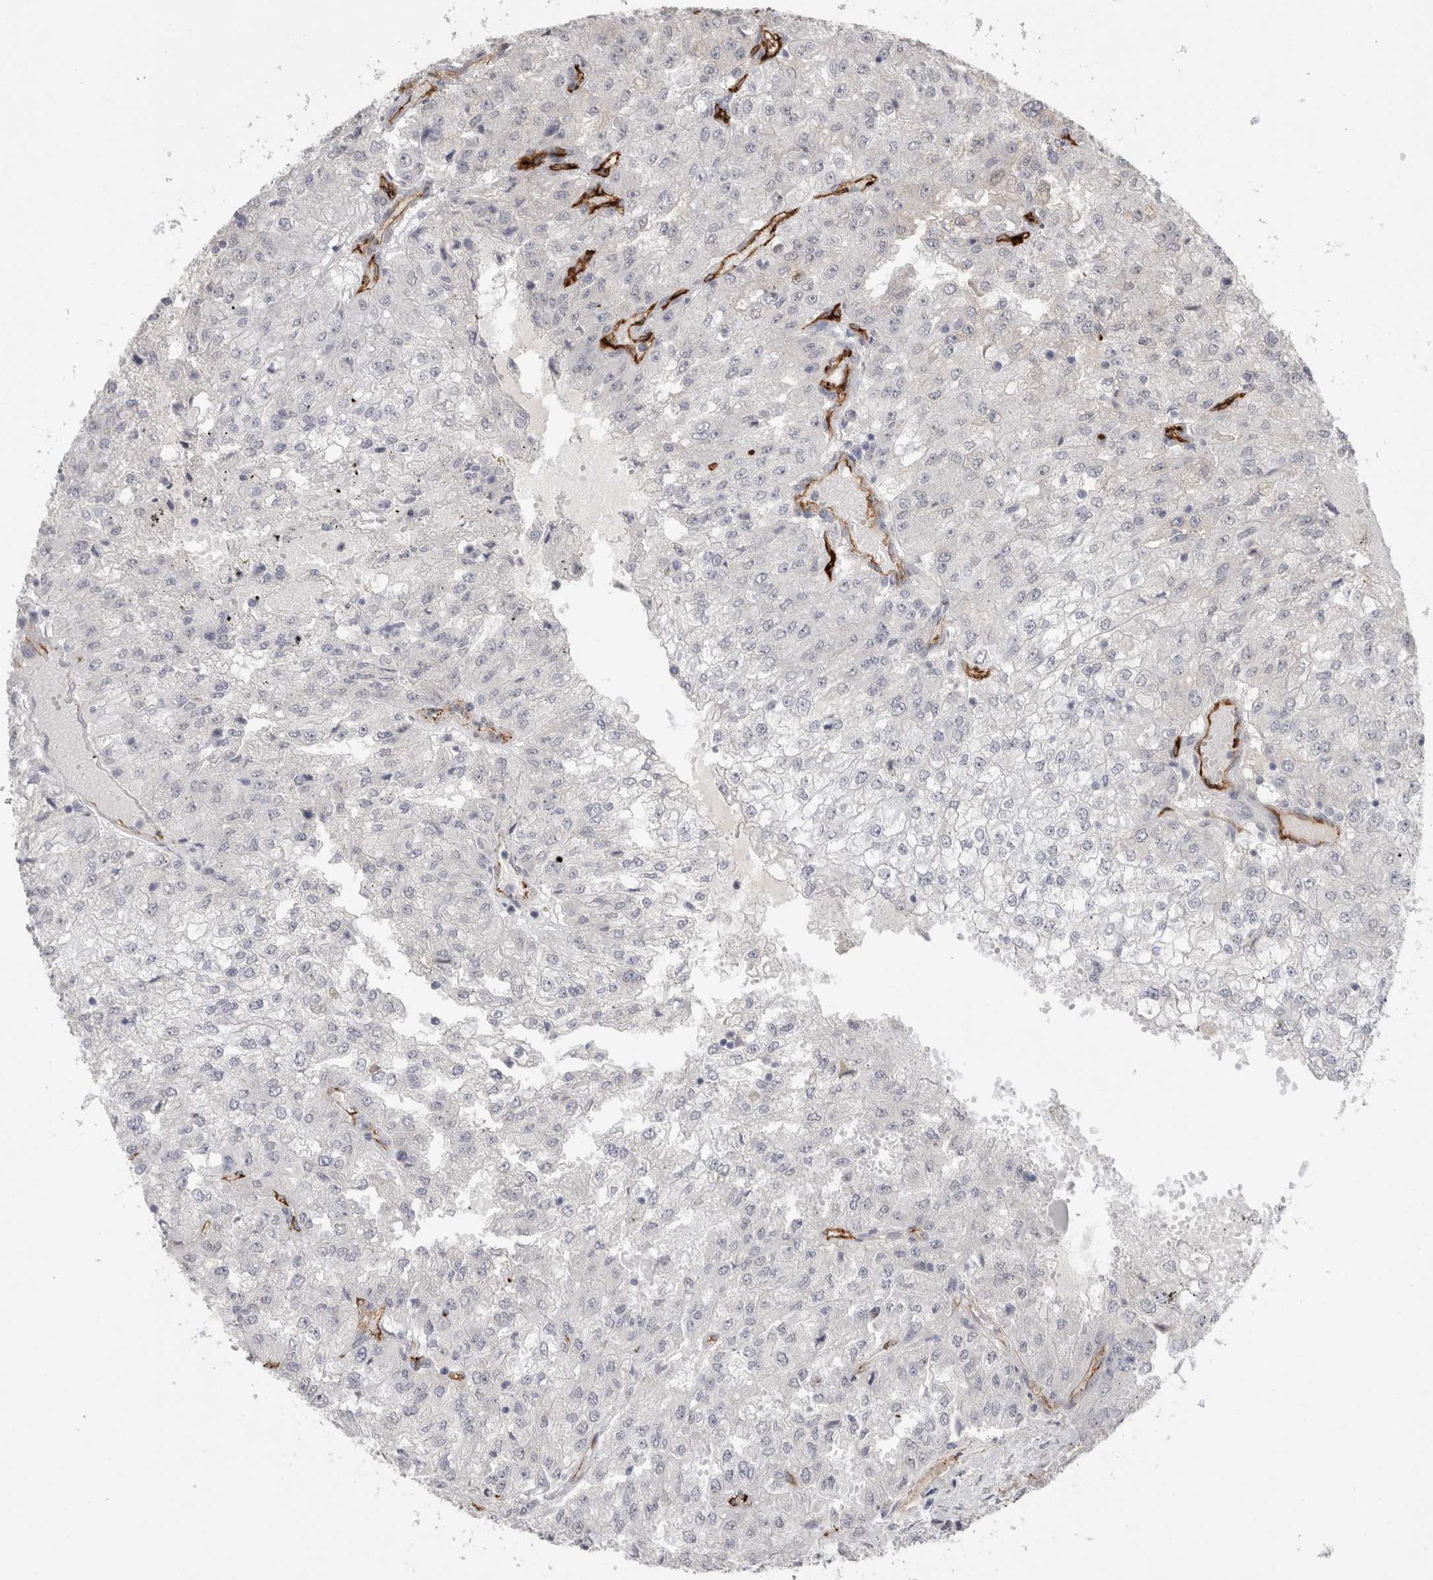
{"staining": {"intensity": "negative", "quantity": "none", "location": "none"}, "tissue": "renal cancer", "cell_type": "Tumor cells", "image_type": "cancer", "snomed": [{"axis": "morphology", "description": "Adenocarcinoma, NOS"}, {"axis": "topography", "description": "Kidney"}], "caption": "This is an IHC micrograph of human adenocarcinoma (renal). There is no staining in tumor cells.", "gene": "CDH13", "patient": {"sex": "female", "age": 54}}